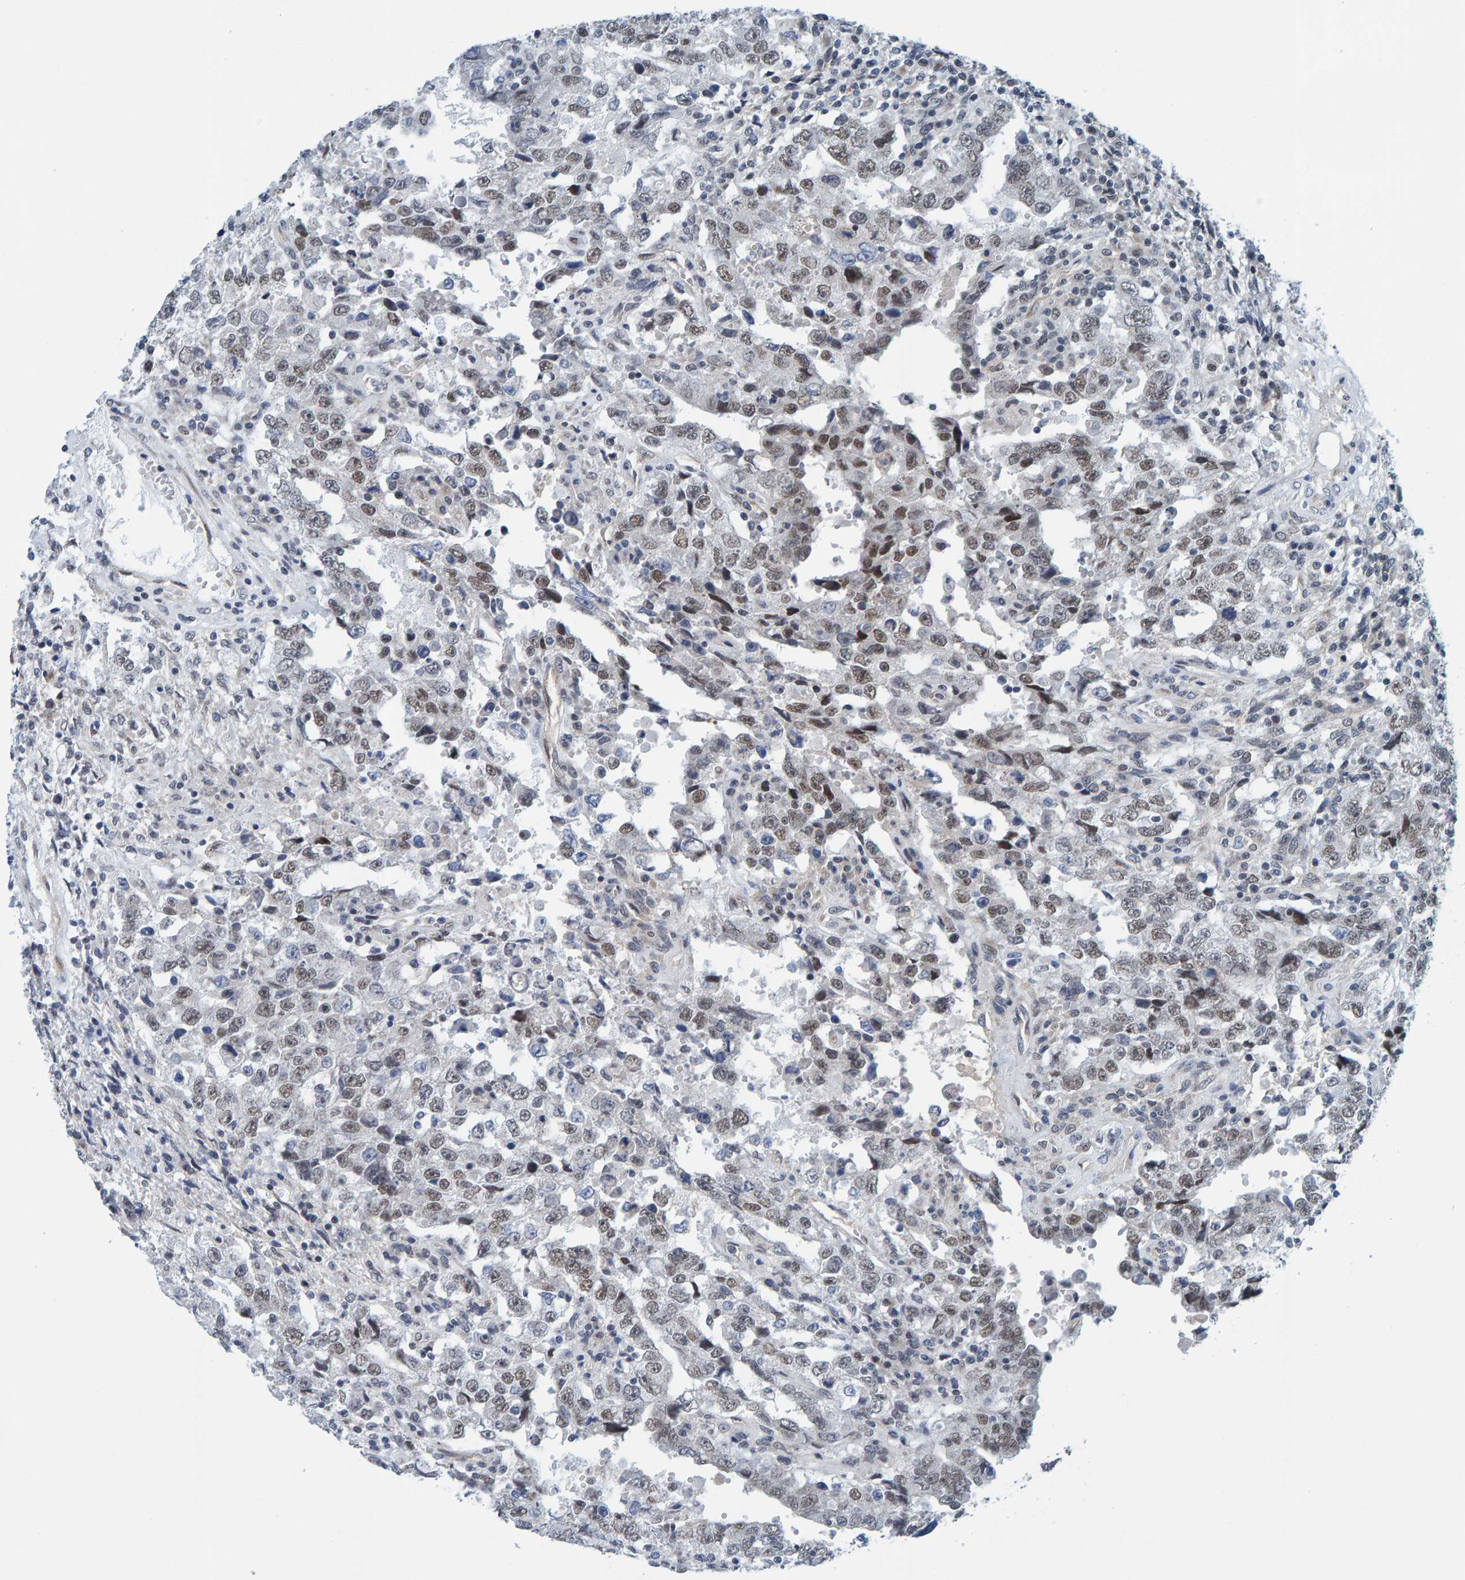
{"staining": {"intensity": "weak", "quantity": ">75%", "location": "nuclear"}, "tissue": "testis cancer", "cell_type": "Tumor cells", "image_type": "cancer", "snomed": [{"axis": "morphology", "description": "Carcinoma, Embryonal, NOS"}, {"axis": "topography", "description": "Testis"}], "caption": "Immunohistochemistry (IHC) (DAB (3,3'-diaminobenzidine)) staining of embryonal carcinoma (testis) demonstrates weak nuclear protein expression in about >75% of tumor cells.", "gene": "SCRN2", "patient": {"sex": "male", "age": 26}}